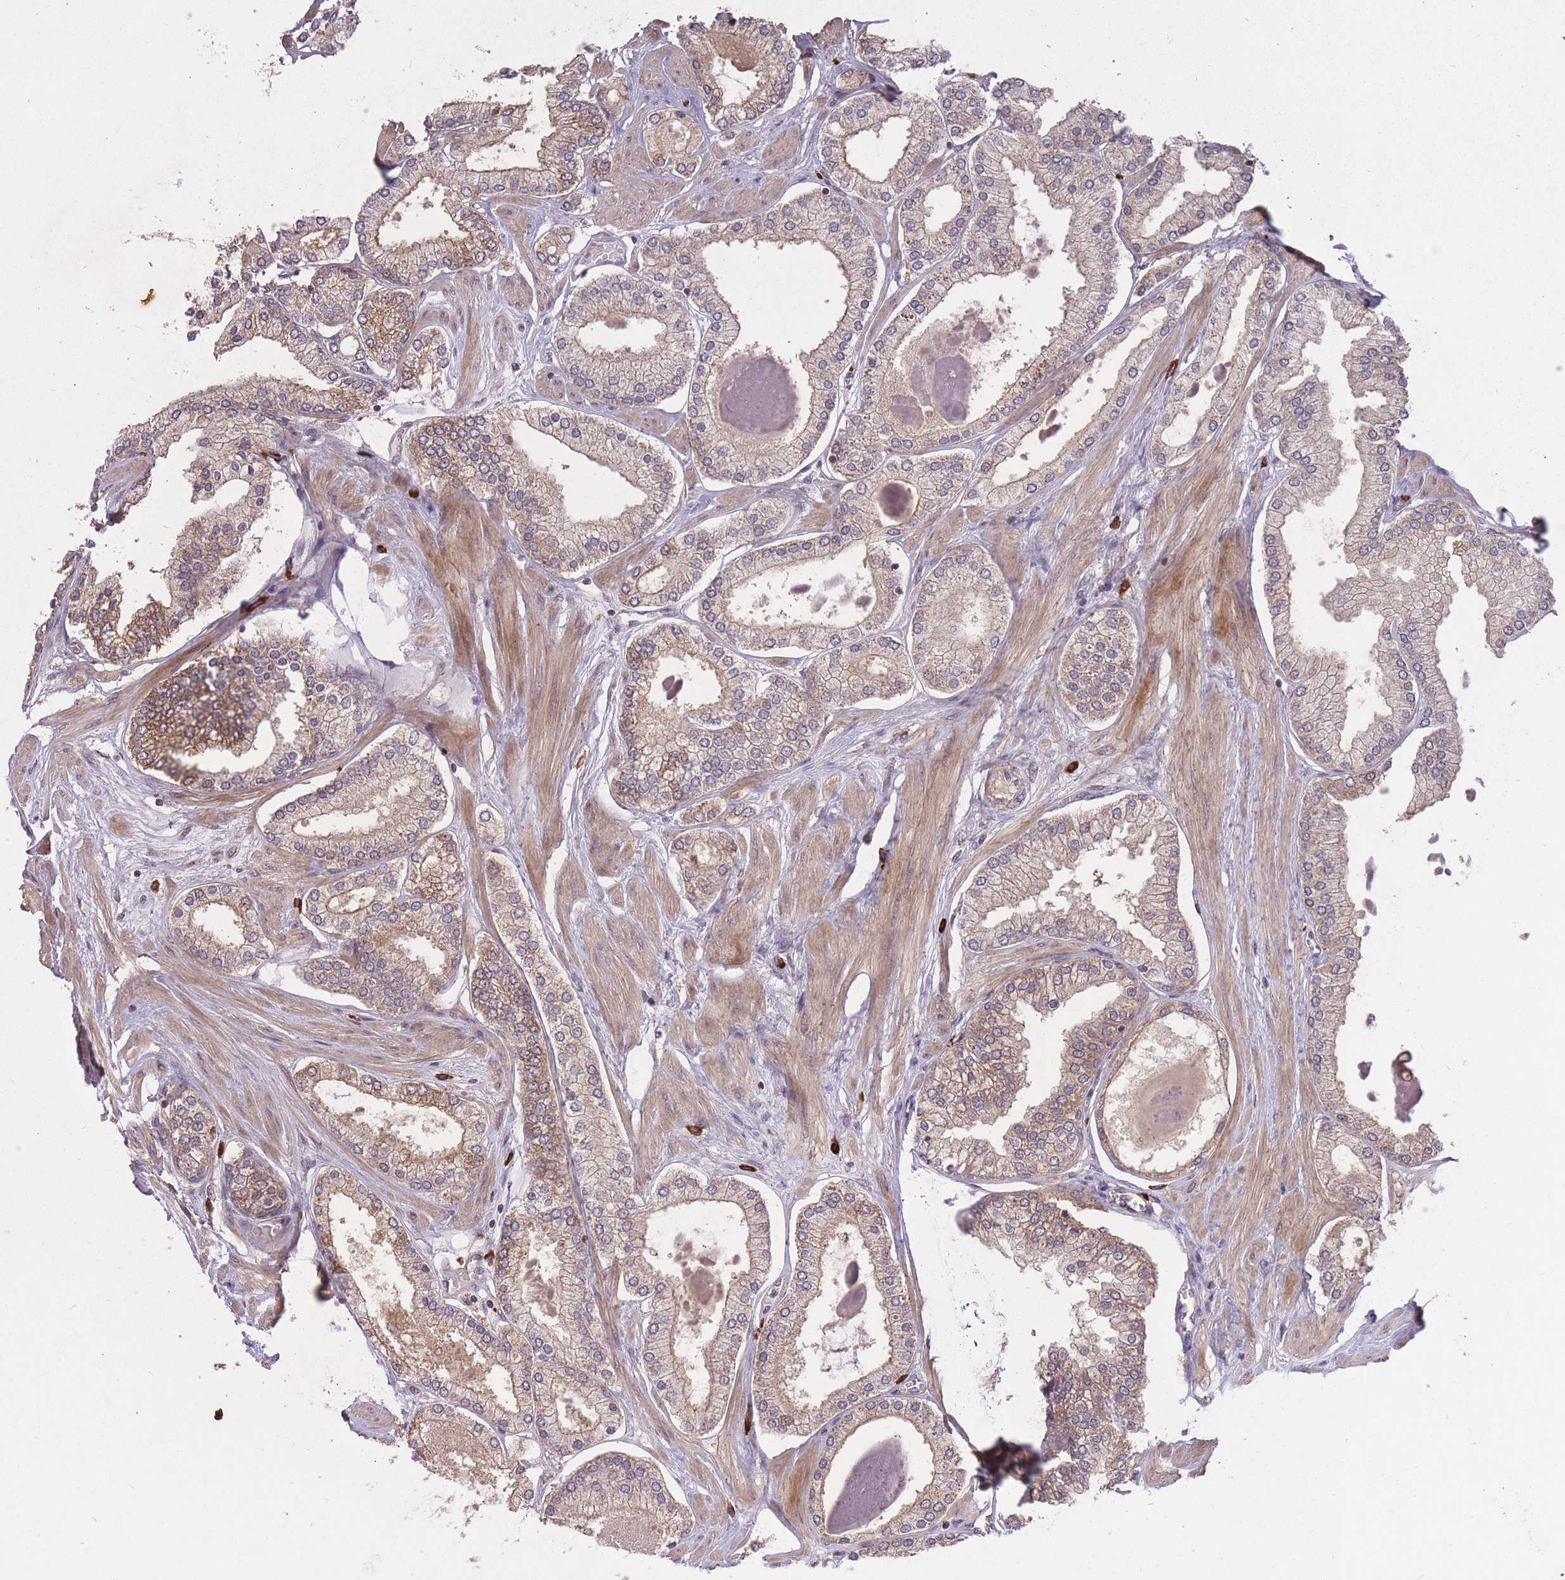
{"staining": {"intensity": "moderate", "quantity": "<25%", "location": "cytoplasmic/membranous"}, "tissue": "prostate cancer", "cell_type": "Tumor cells", "image_type": "cancer", "snomed": [{"axis": "morphology", "description": "Adenocarcinoma, Low grade"}, {"axis": "topography", "description": "Prostate"}], "caption": "Low-grade adenocarcinoma (prostate) was stained to show a protein in brown. There is low levels of moderate cytoplasmic/membranous staining in approximately <25% of tumor cells.", "gene": "ERBB3", "patient": {"sex": "male", "age": 42}}